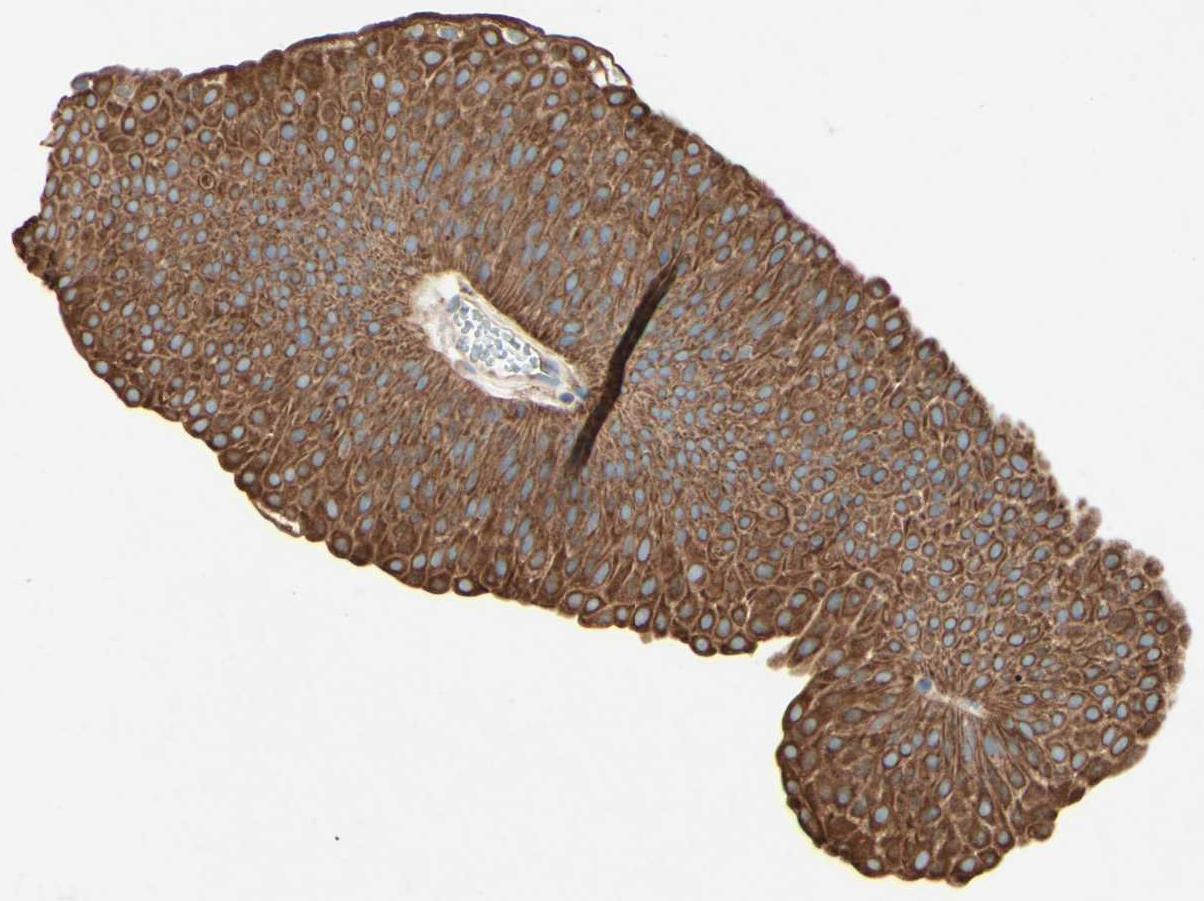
{"staining": {"intensity": "strong", "quantity": ">75%", "location": "cytoplasmic/membranous"}, "tissue": "urothelial cancer", "cell_type": "Tumor cells", "image_type": "cancer", "snomed": [{"axis": "morphology", "description": "Urothelial carcinoma, Low grade"}, {"axis": "topography", "description": "Urinary bladder"}], "caption": "The histopathology image exhibits immunohistochemical staining of low-grade urothelial carcinoma. There is strong cytoplasmic/membranous expression is seen in about >75% of tumor cells. The protein of interest is stained brown, and the nuclei are stained in blue (DAB IHC with brightfield microscopy, high magnification).", "gene": "MTM1", "patient": {"sex": "female", "age": 60}}